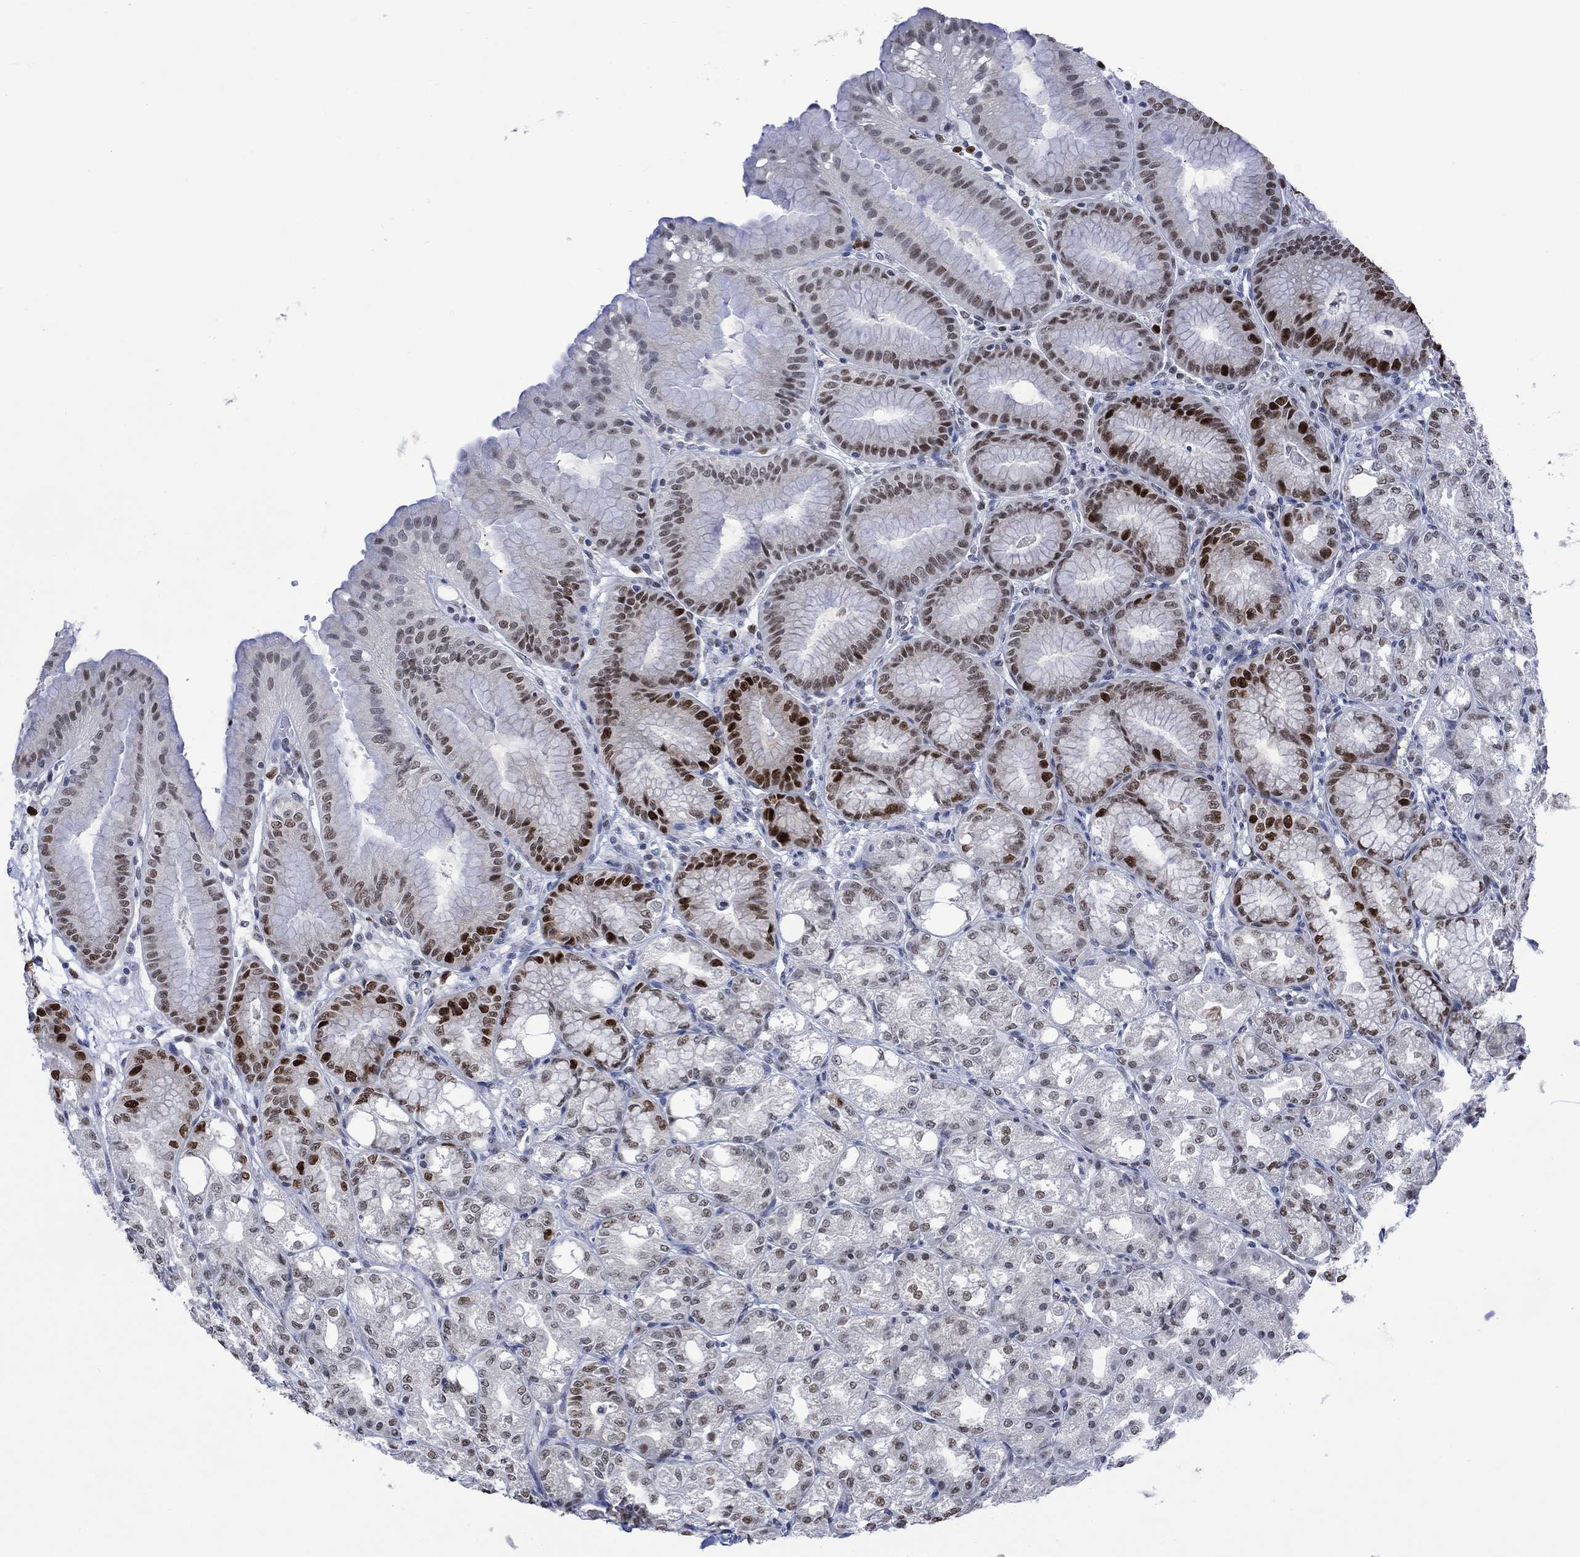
{"staining": {"intensity": "strong", "quantity": "<25%", "location": "nuclear"}, "tissue": "stomach", "cell_type": "Glandular cells", "image_type": "normal", "snomed": [{"axis": "morphology", "description": "Normal tissue, NOS"}, {"axis": "topography", "description": "Stomach"}], "caption": "IHC staining of benign stomach, which demonstrates medium levels of strong nuclear expression in about <25% of glandular cells indicating strong nuclear protein expression. The staining was performed using DAB (brown) for protein detection and nuclei were counterstained in hematoxylin (blue).", "gene": "RAD54L2", "patient": {"sex": "male", "age": 71}}